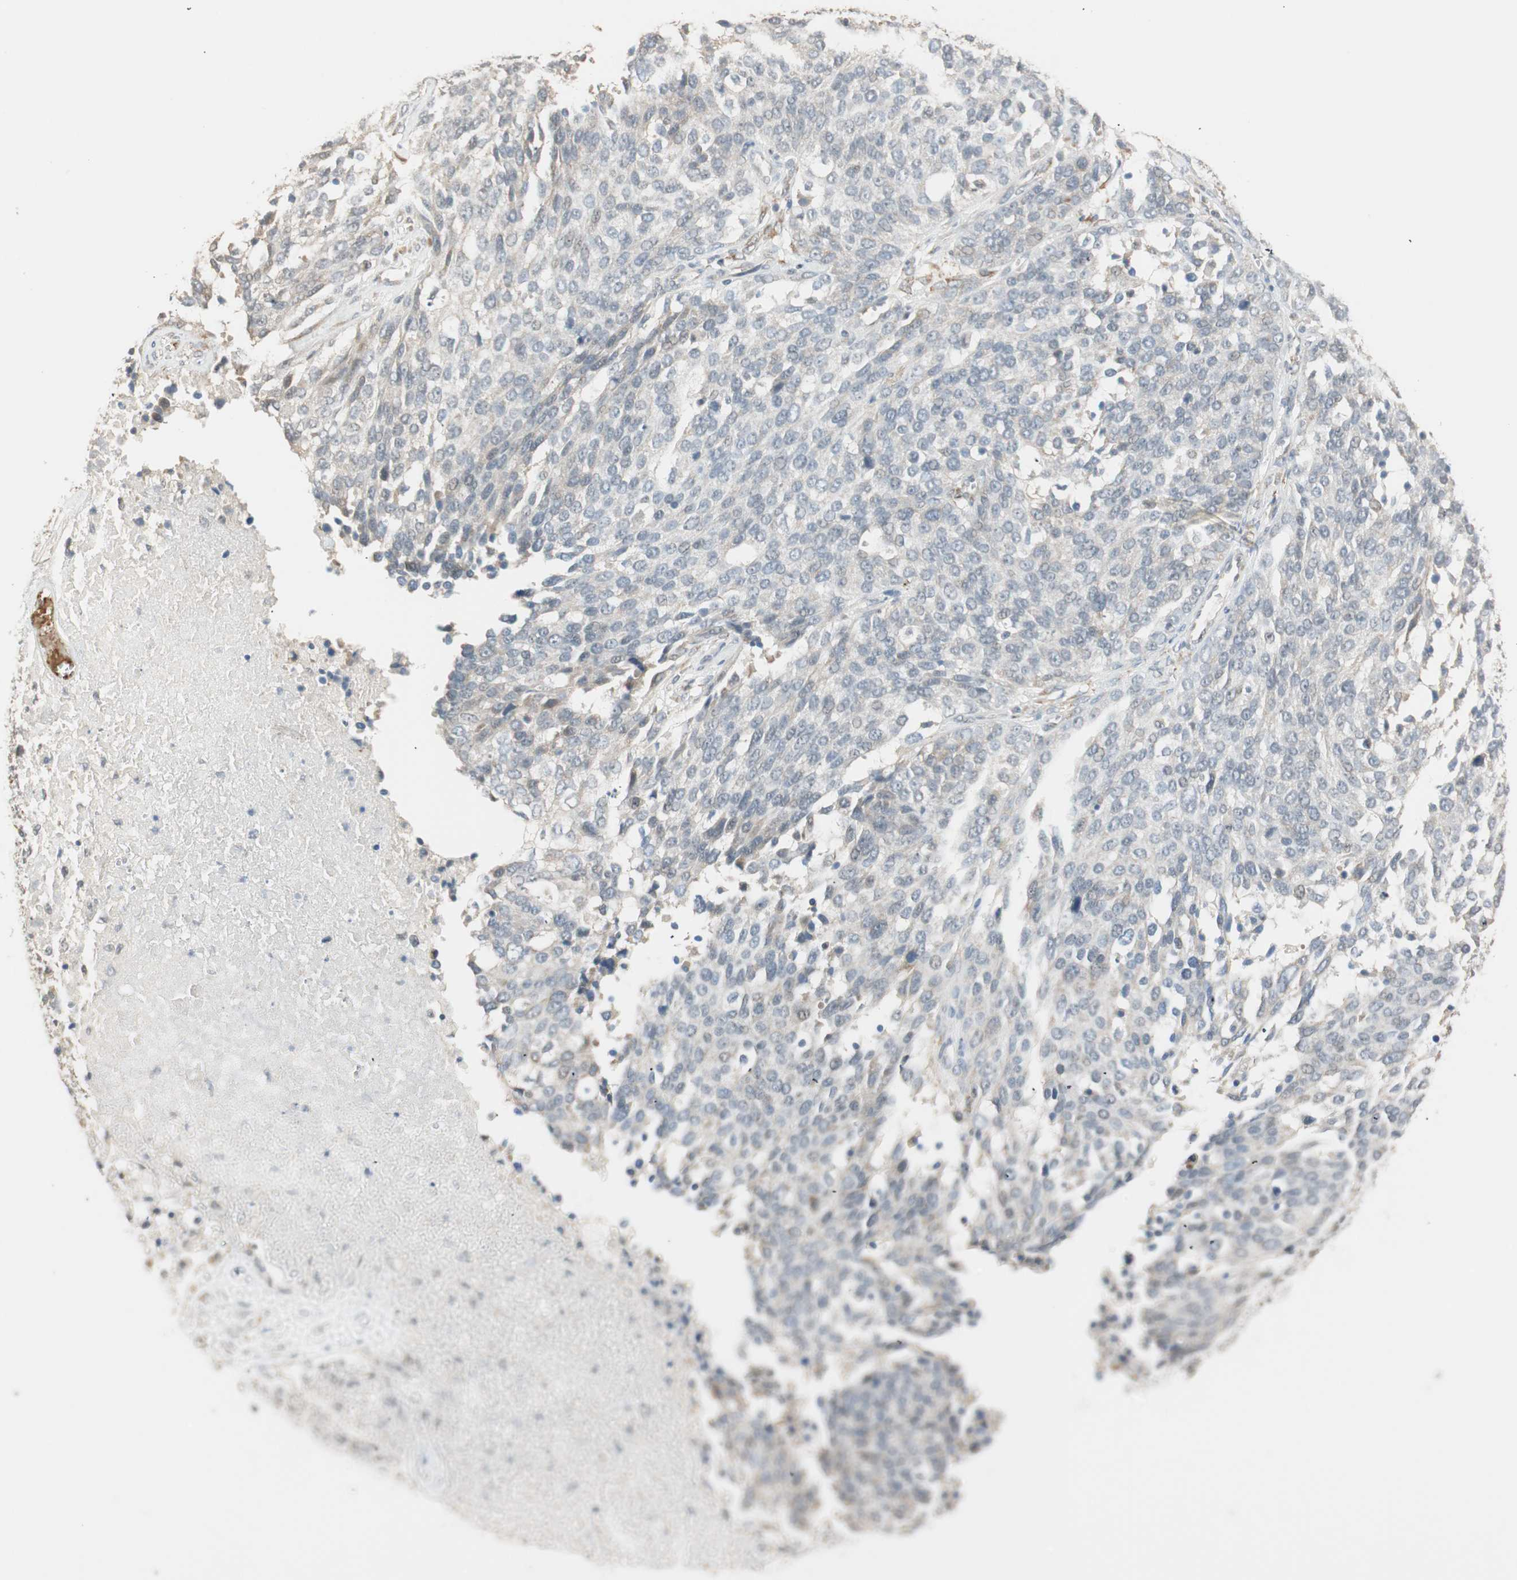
{"staining": {"intensity": "weak", "quantity": "<25%", "location": "cytoplasmic/membranous"}, "tissue": "ovarian cancer", "cell_type": "Tumor cells", "image_type": "cancer", "snomed": [{"axis": "morphology", "description": "Cystadenocarcinoma, serous, NOS"}, {"axis": "topography", "description": "Ovary"}], "caption": "A histopathology image of human ovarian cancer is negative for staining in tumor cells.", "gene": "TASOR", "patient": {"sex": "female", "age": 44}}